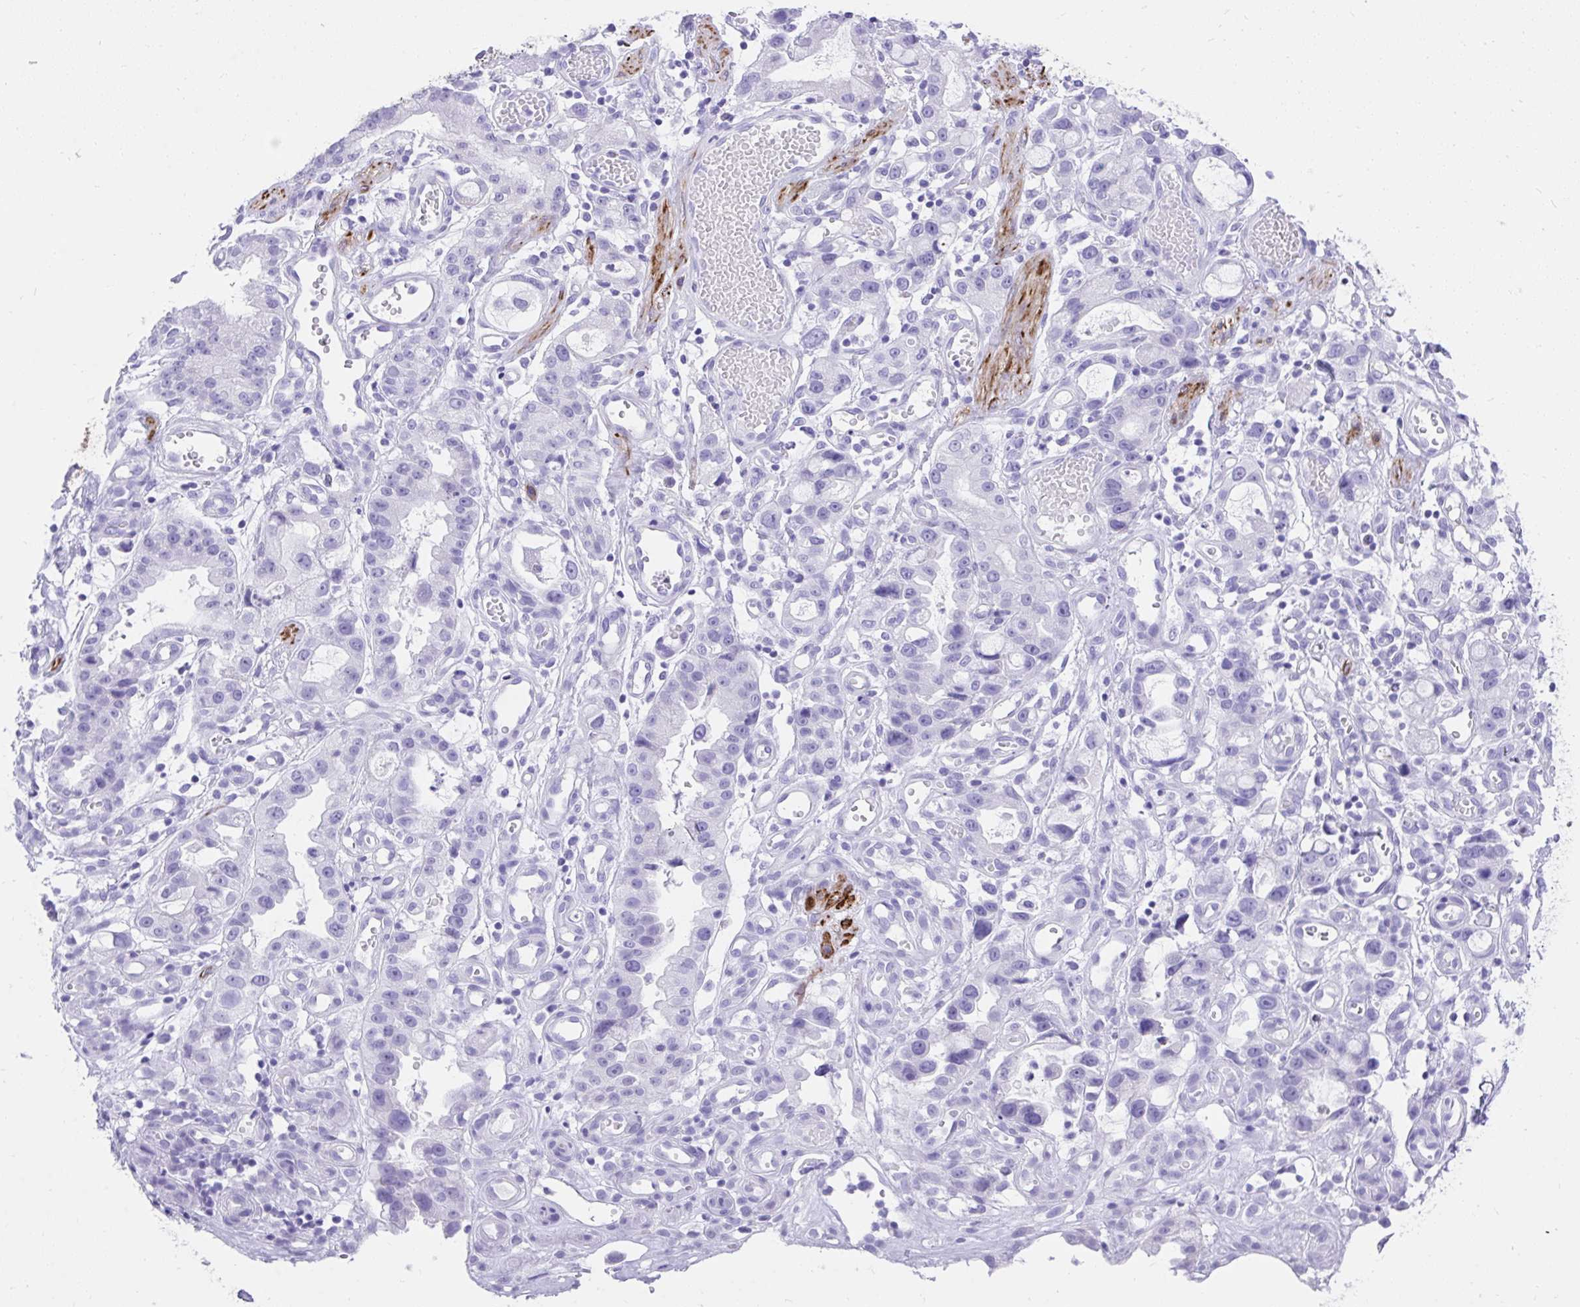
{"staining": {"intensity": "negative", "quantity": "none", "location": "none"}, "tissue": "stomach cancer", "cell_type": "Tumor cells", "image_type": "cancer", "snomed": [{"axis": "morphology", "description": "Adenocarcinoma, NOS"}, {"axis": "topography", "description": "Stomach"}], "caption": "The photomicrograph demonstrates no staining of tumor cells in stomach cancer. (Stains: DAB IHC with hematoxylin counter stain, Microscopy: brightfield microscopy at high magnification).", "gene": "KCNN4", "patient": {"sex": "male", "age": 55}}